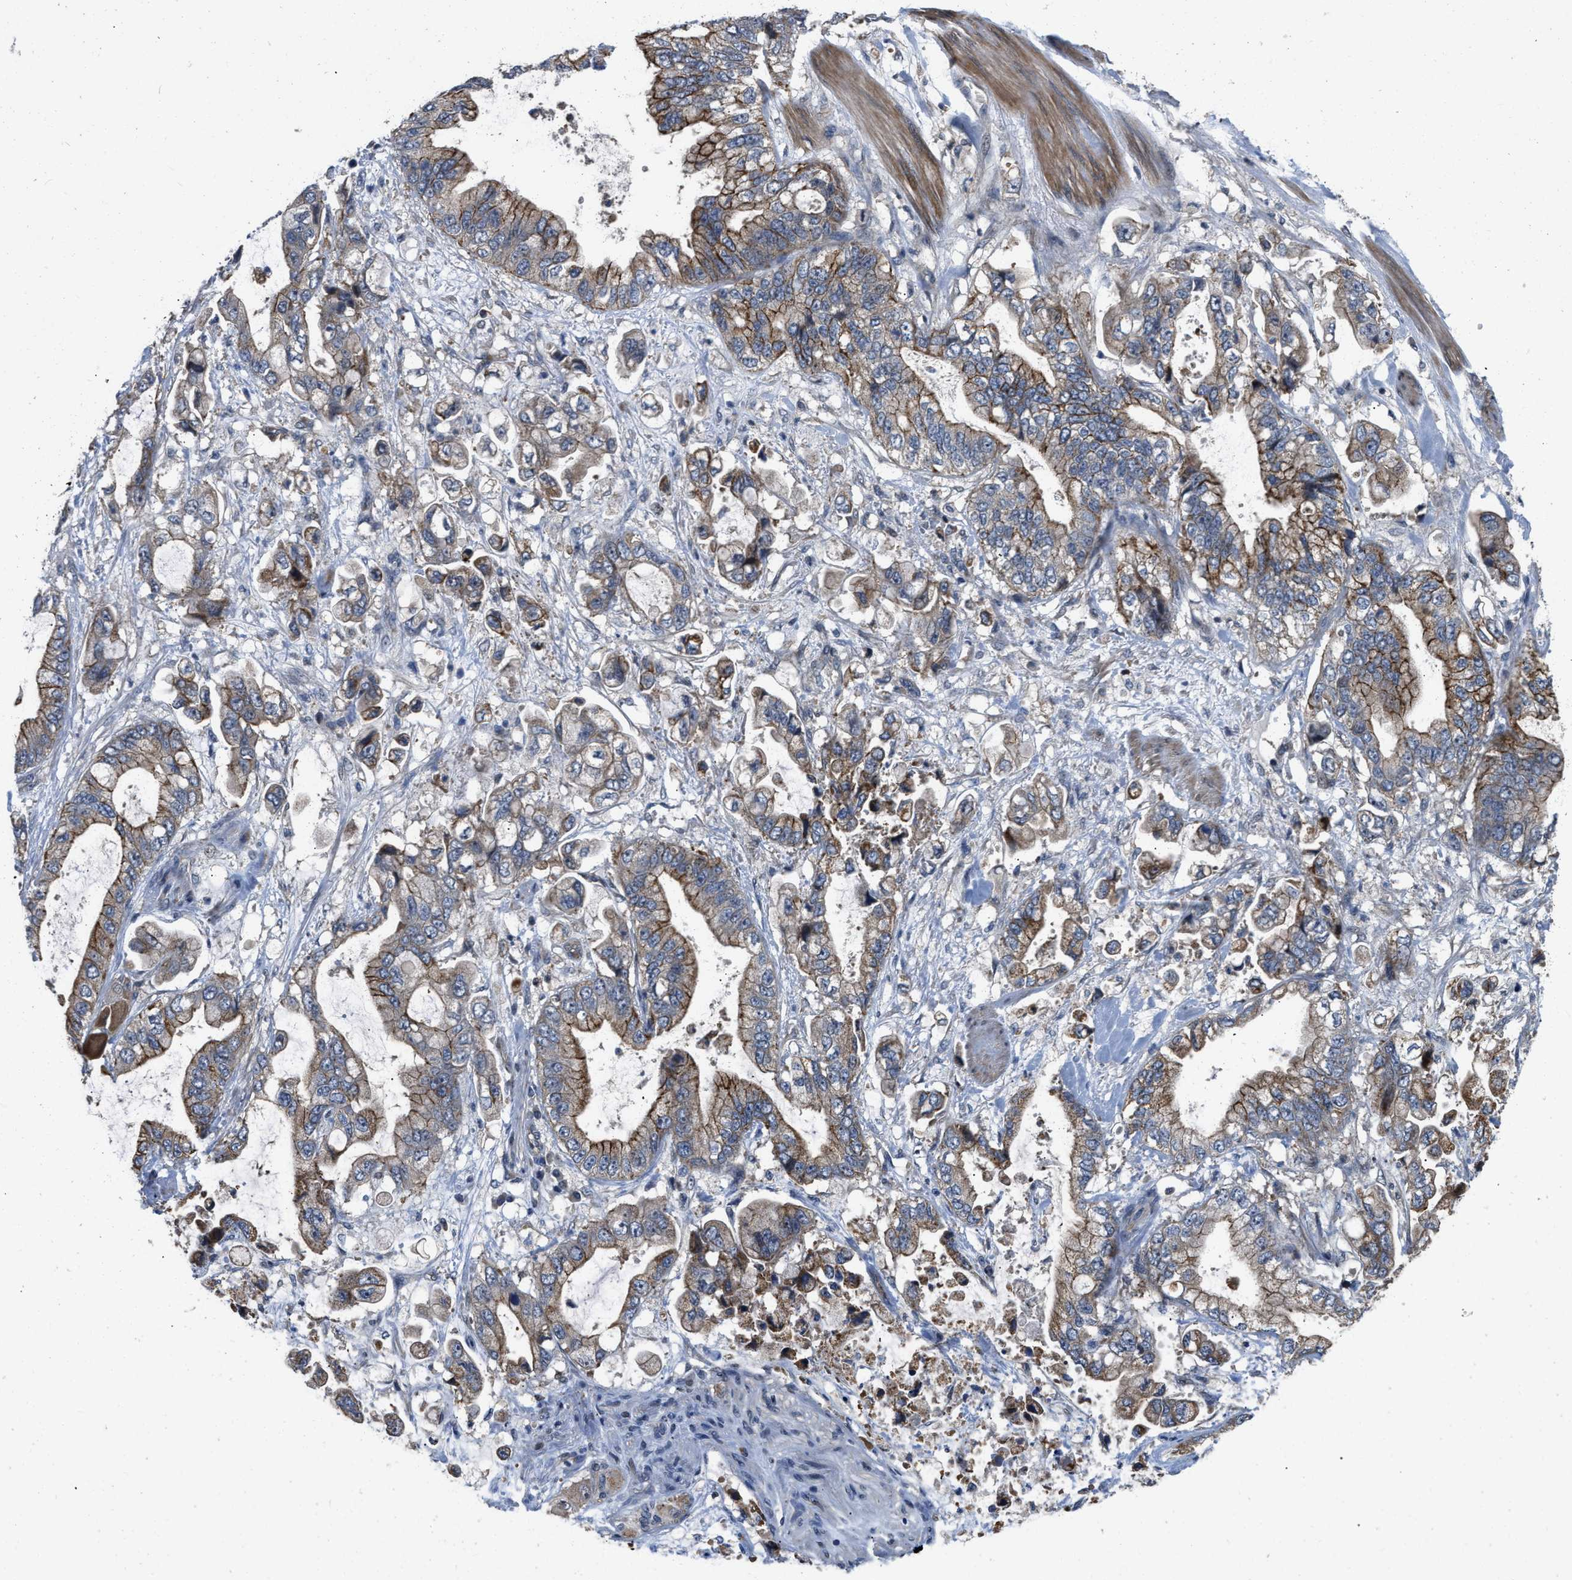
{"staining": {"intensity": "moderate", "quantity": ">75%", "location": "cytoplasmic/membranous"}, "tissue": "stomach cancer", "cell_type": "Tumor cells", "image_type": "cancer", "snomed": [{"axis": "morphology", "description": "Normal tissue, NOS"}, {"axis": "morphology", "description": "Adenocarcinoma, NOS"}, {"axis": "topography", "description": "Stomach"}], "caption": "An IHC image of neoplastic tissue is shown. Protein staining in brown shows moderate cytoplasmic/membranous positivity in stomach cancer (adenocarcinoma) within tumor cells. Nuclei are stained in blue.", "gene": "PRDM14", "patient": {"sex": "male", "age": 62}}